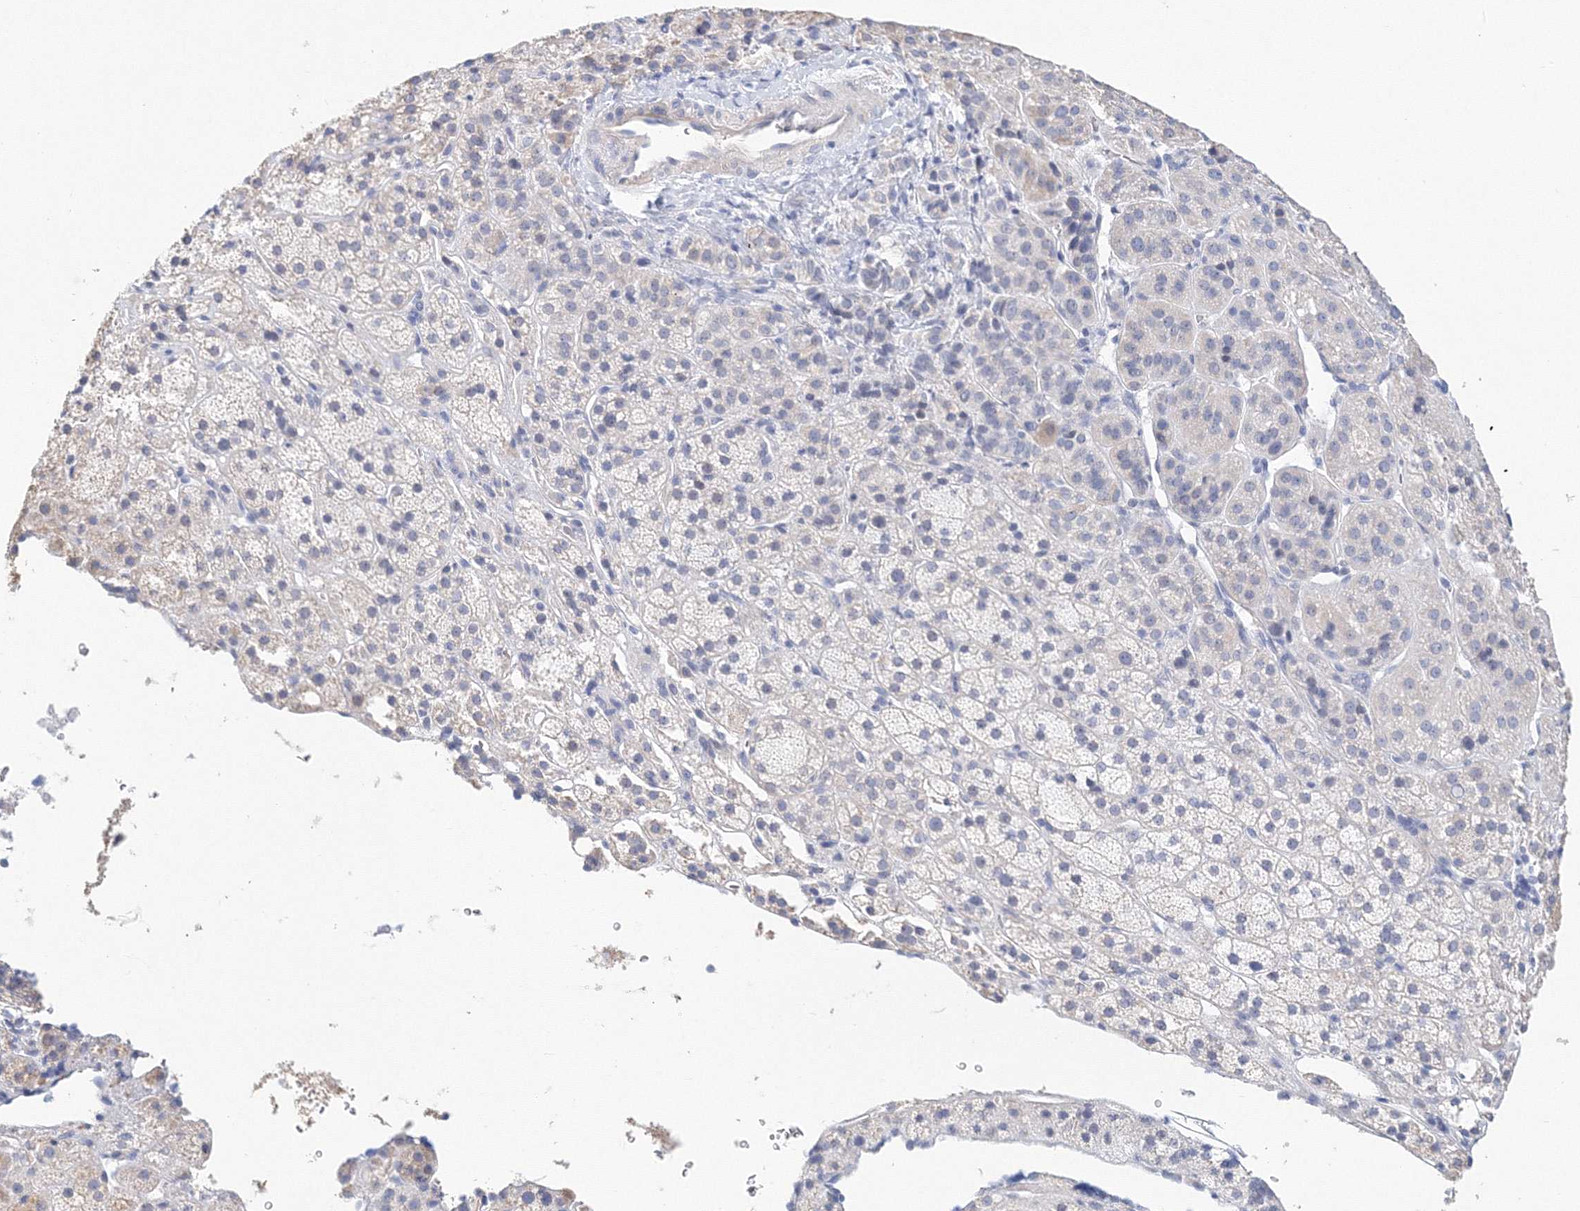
{"staining": {"intensity": "negative", "quantity": "none", "location": "none"}, "tissue": "adrenal gland", "cell_type": "Glandular cells", "image_type": "normal", "snomed": [{"axis": "morphology", "description": "Normal tissue, NOS"}, {"axis": "topography", "description": "Adrenal gland"}], "caption": "The photomicrograph reveals no staining of glandular cells in unremarkable adrenal gland.", "gene": "LRRIQ4", "patient": {"sex": "female", "age": 57}}